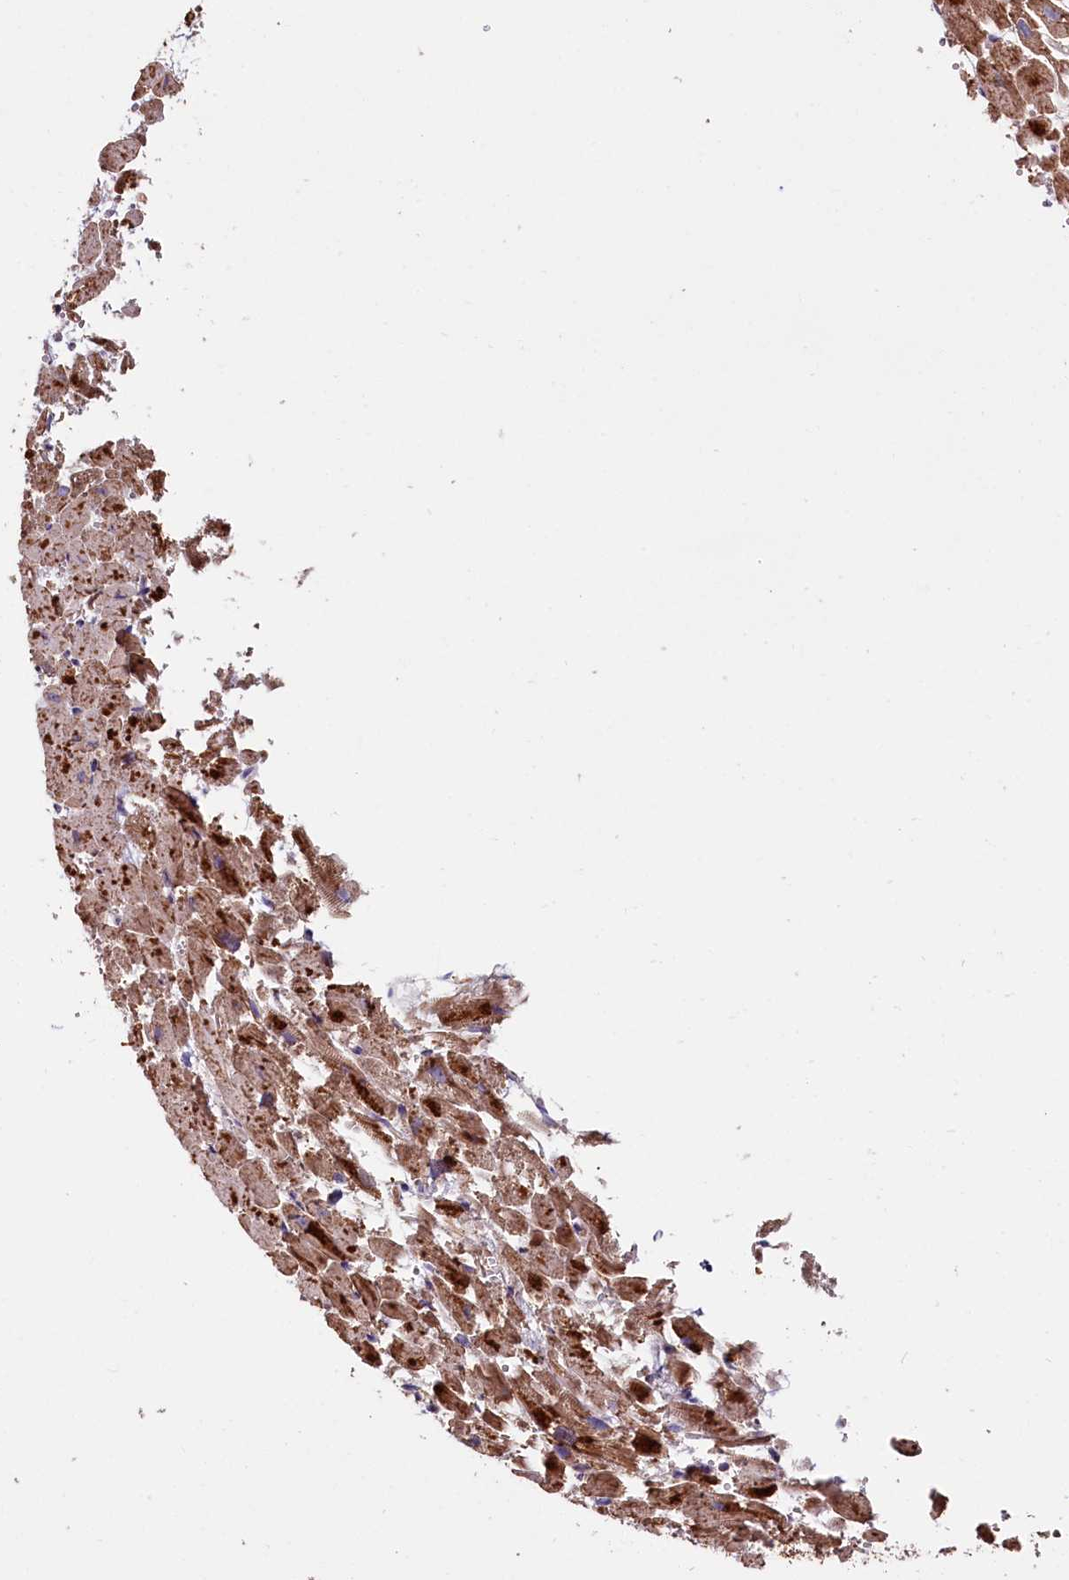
{"staining": {"intensity": "moderate", "quantity": ">75%", "location": "cytoplasmic/membranous"}, "tissue": "heart muscle", "cell_type": "Cardiomyocytes", "image_type": "normal", "snomed": [{"axis": "morphology", "description": "Normal tissue, NOS"}, {"axis": "topography", "description": "Heart"}], "caption": "A high-resolution histopathology image shows immunohistochemistry staining of normal heart muscle, which shows moderate cytoplasmic/membranous expression in approximately >75% of cardiomyocytes.", "gene": "ZSWIM1", "patient": {"sex": "female", "age": 64}}